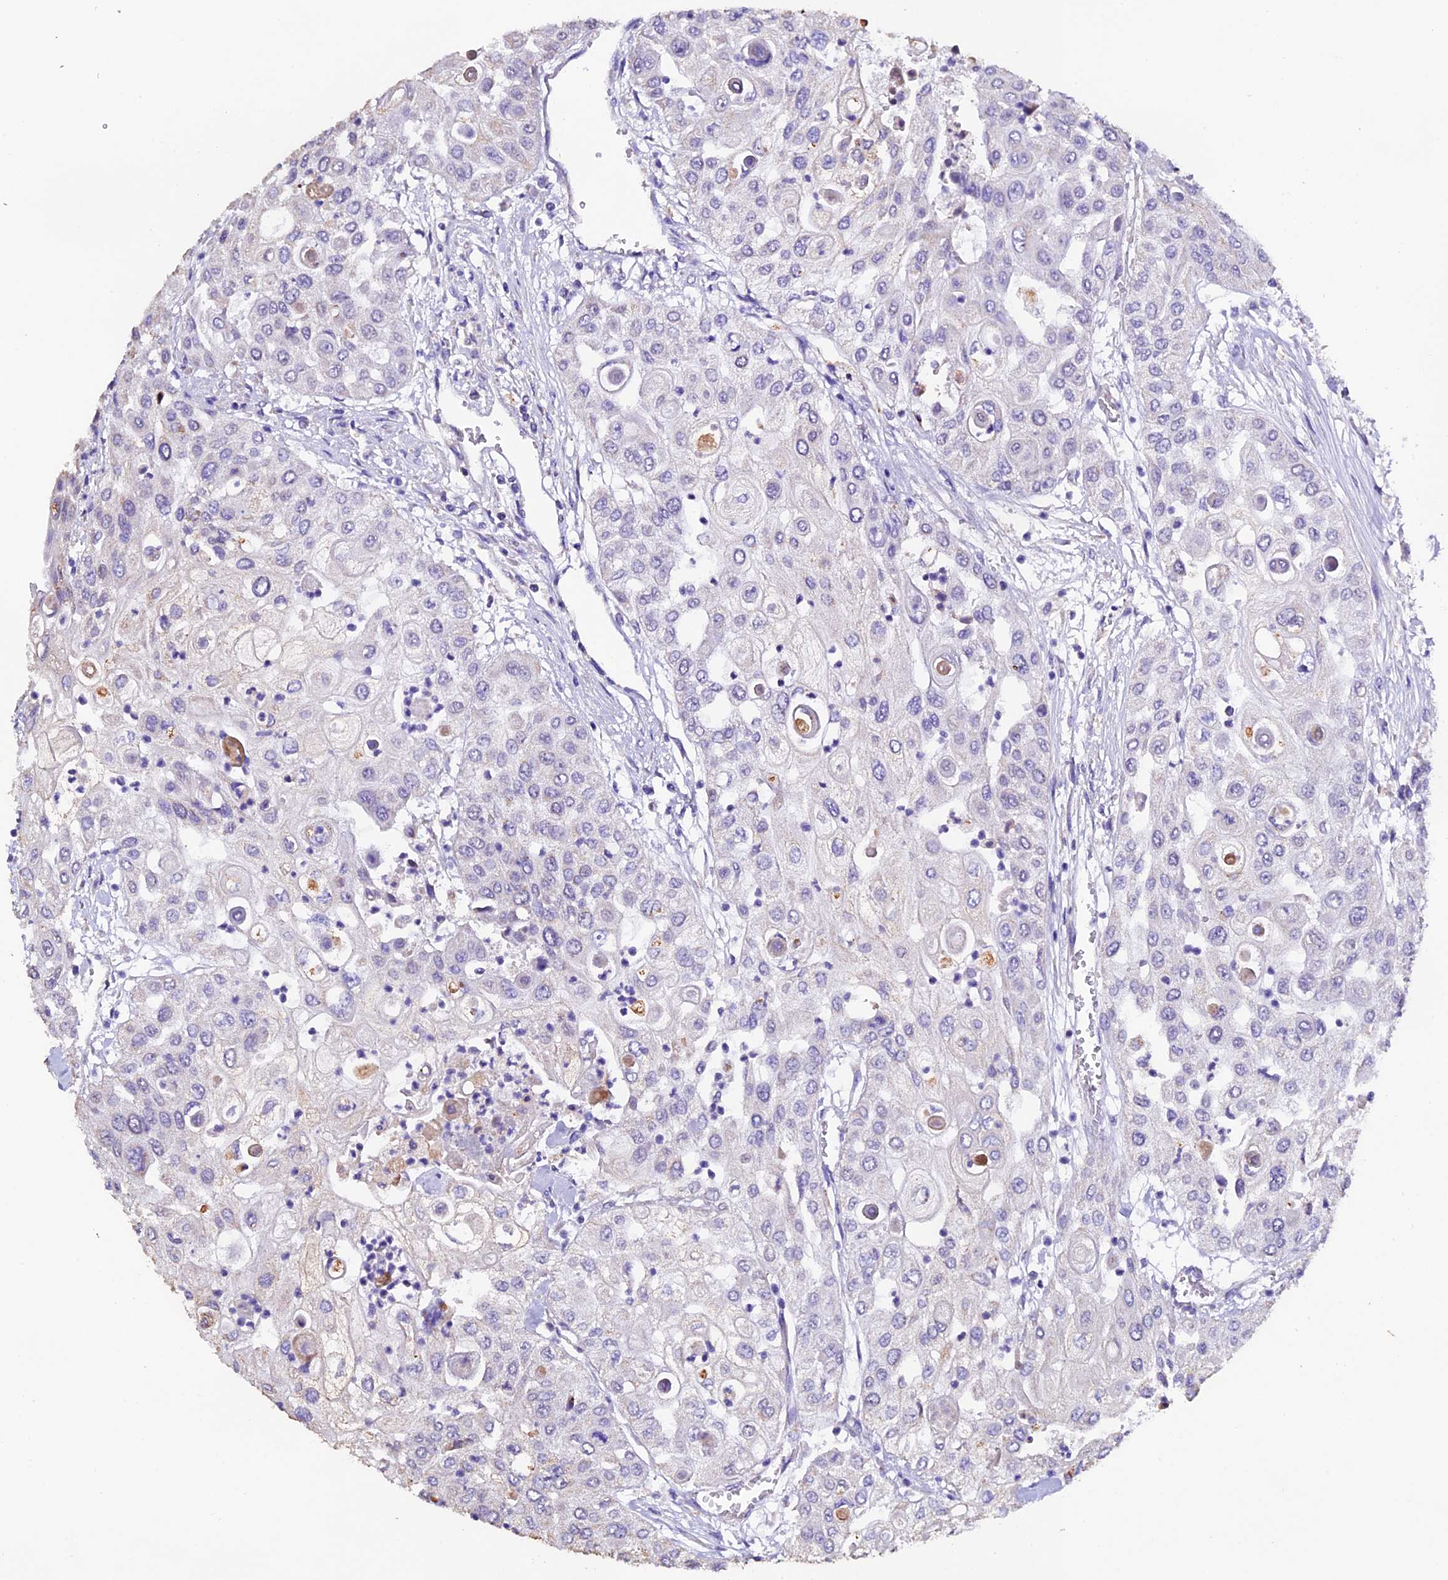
{"staining": {"intensity": "weak", "quantity": "<25%", "location": "cytoplasmic/membranous"}, "tissue": "urothelial cancer", "cell_type": "Tumor cells", "image_type": "cancer", "snomed": [{"axis": "morphology", "description": "Urothelial carcinoma, High grade"}, {"axis": "topography", "description": "Urinary bladder"}], "caption": "High power microscopy image of an immunohistochemistry (IHC) image of high-grade urothelial carcinoma, revealing no significant positivity in tumor cells.", "gene": "FBXW9", "patient": {"sex": "female", "age": 79}}